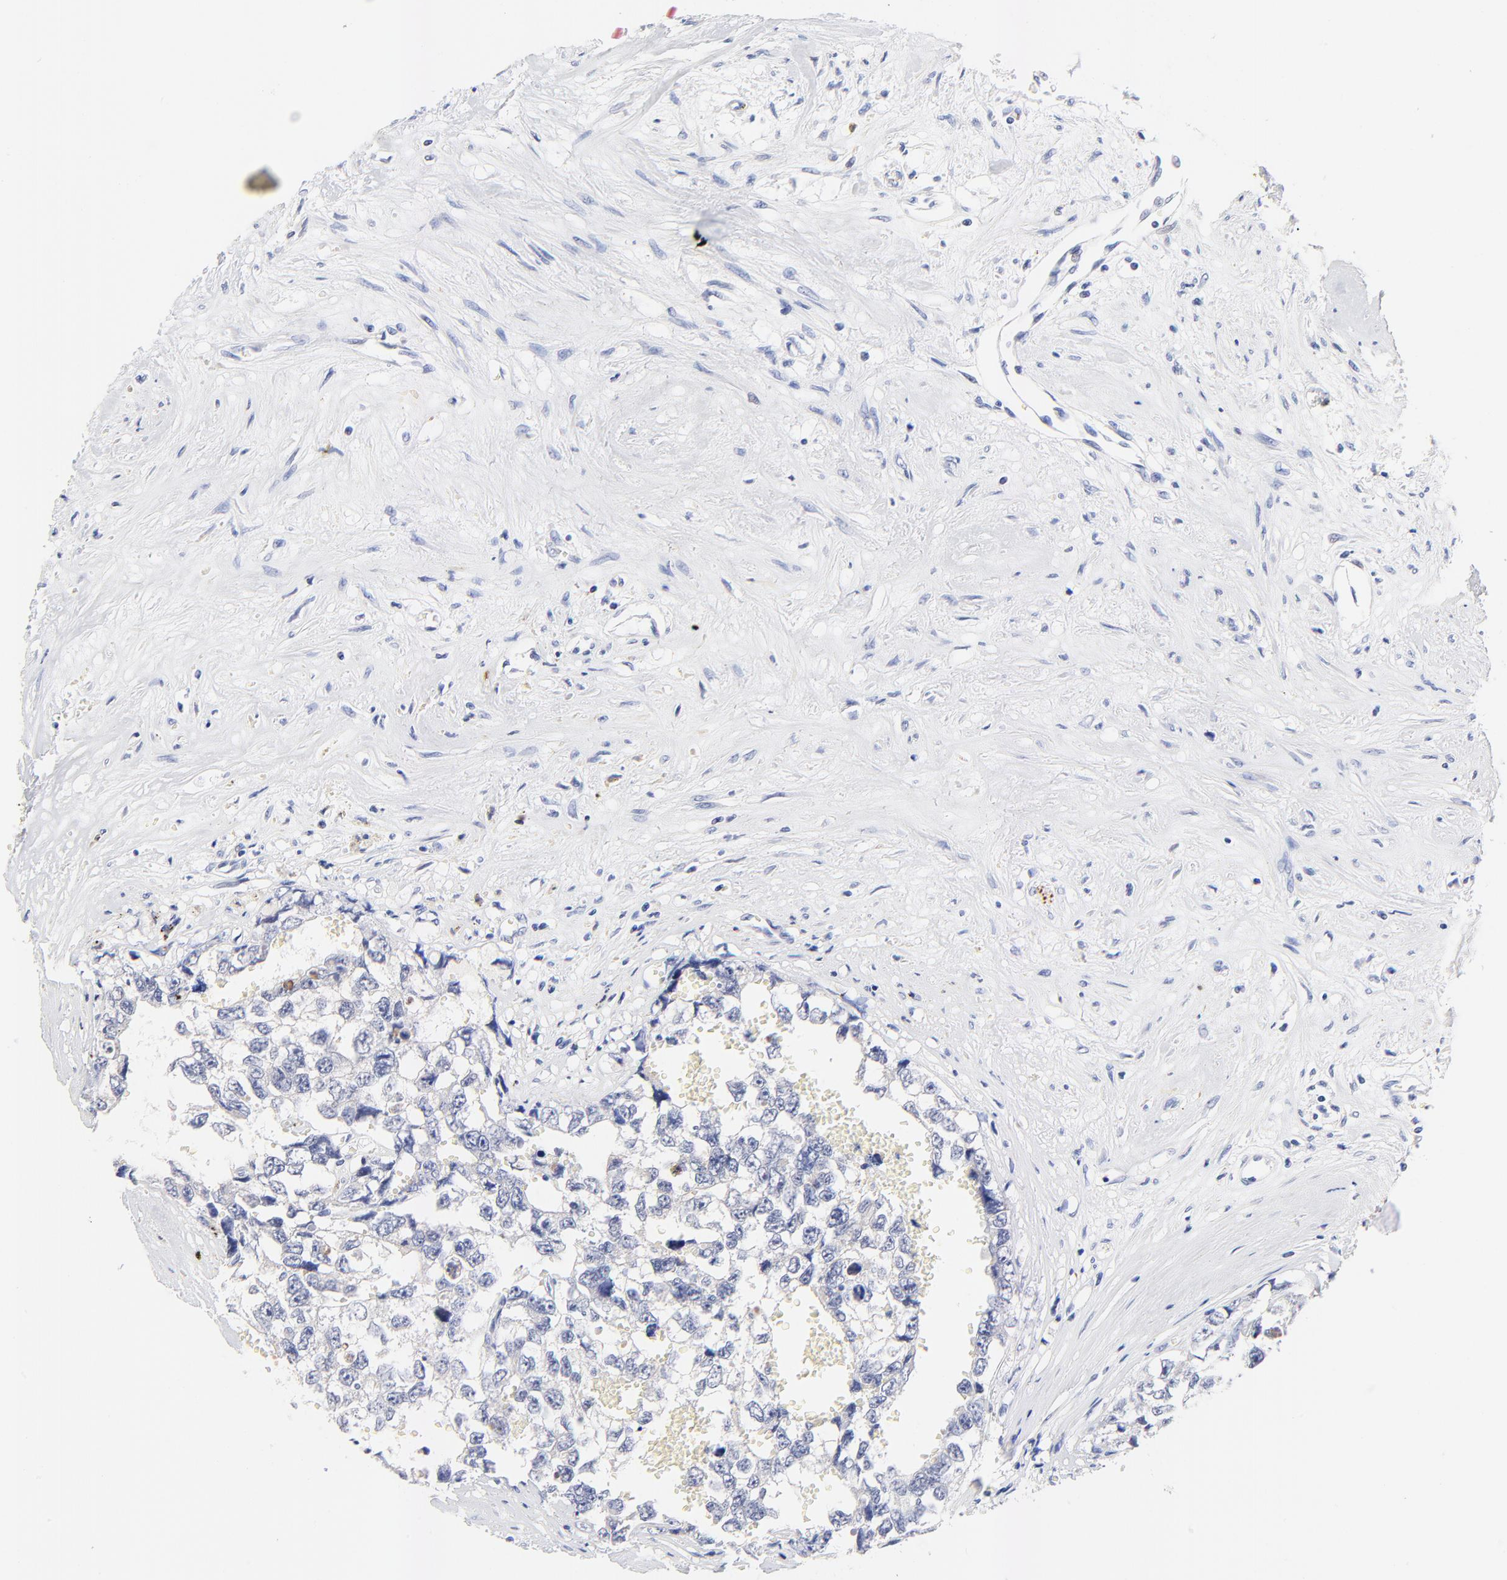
{"staining": {"intensity": "negative", "quantity": "none", "location": "none"}, "tissue": "testis cancer", "cell_type": "Tumor cells", "image_type": "cancer", "snomed": [{"axis": "morphology", "description": "Carcinoma, Embryonal, NOS"}, {"axis": "topography", "description": "Testis"}], "caption": "The micrograph displays no staining of tumor cells in embryonal carcinoma (testis).", "gene": "FAM117B", "patient": {"sex": "male", "age": 31}}